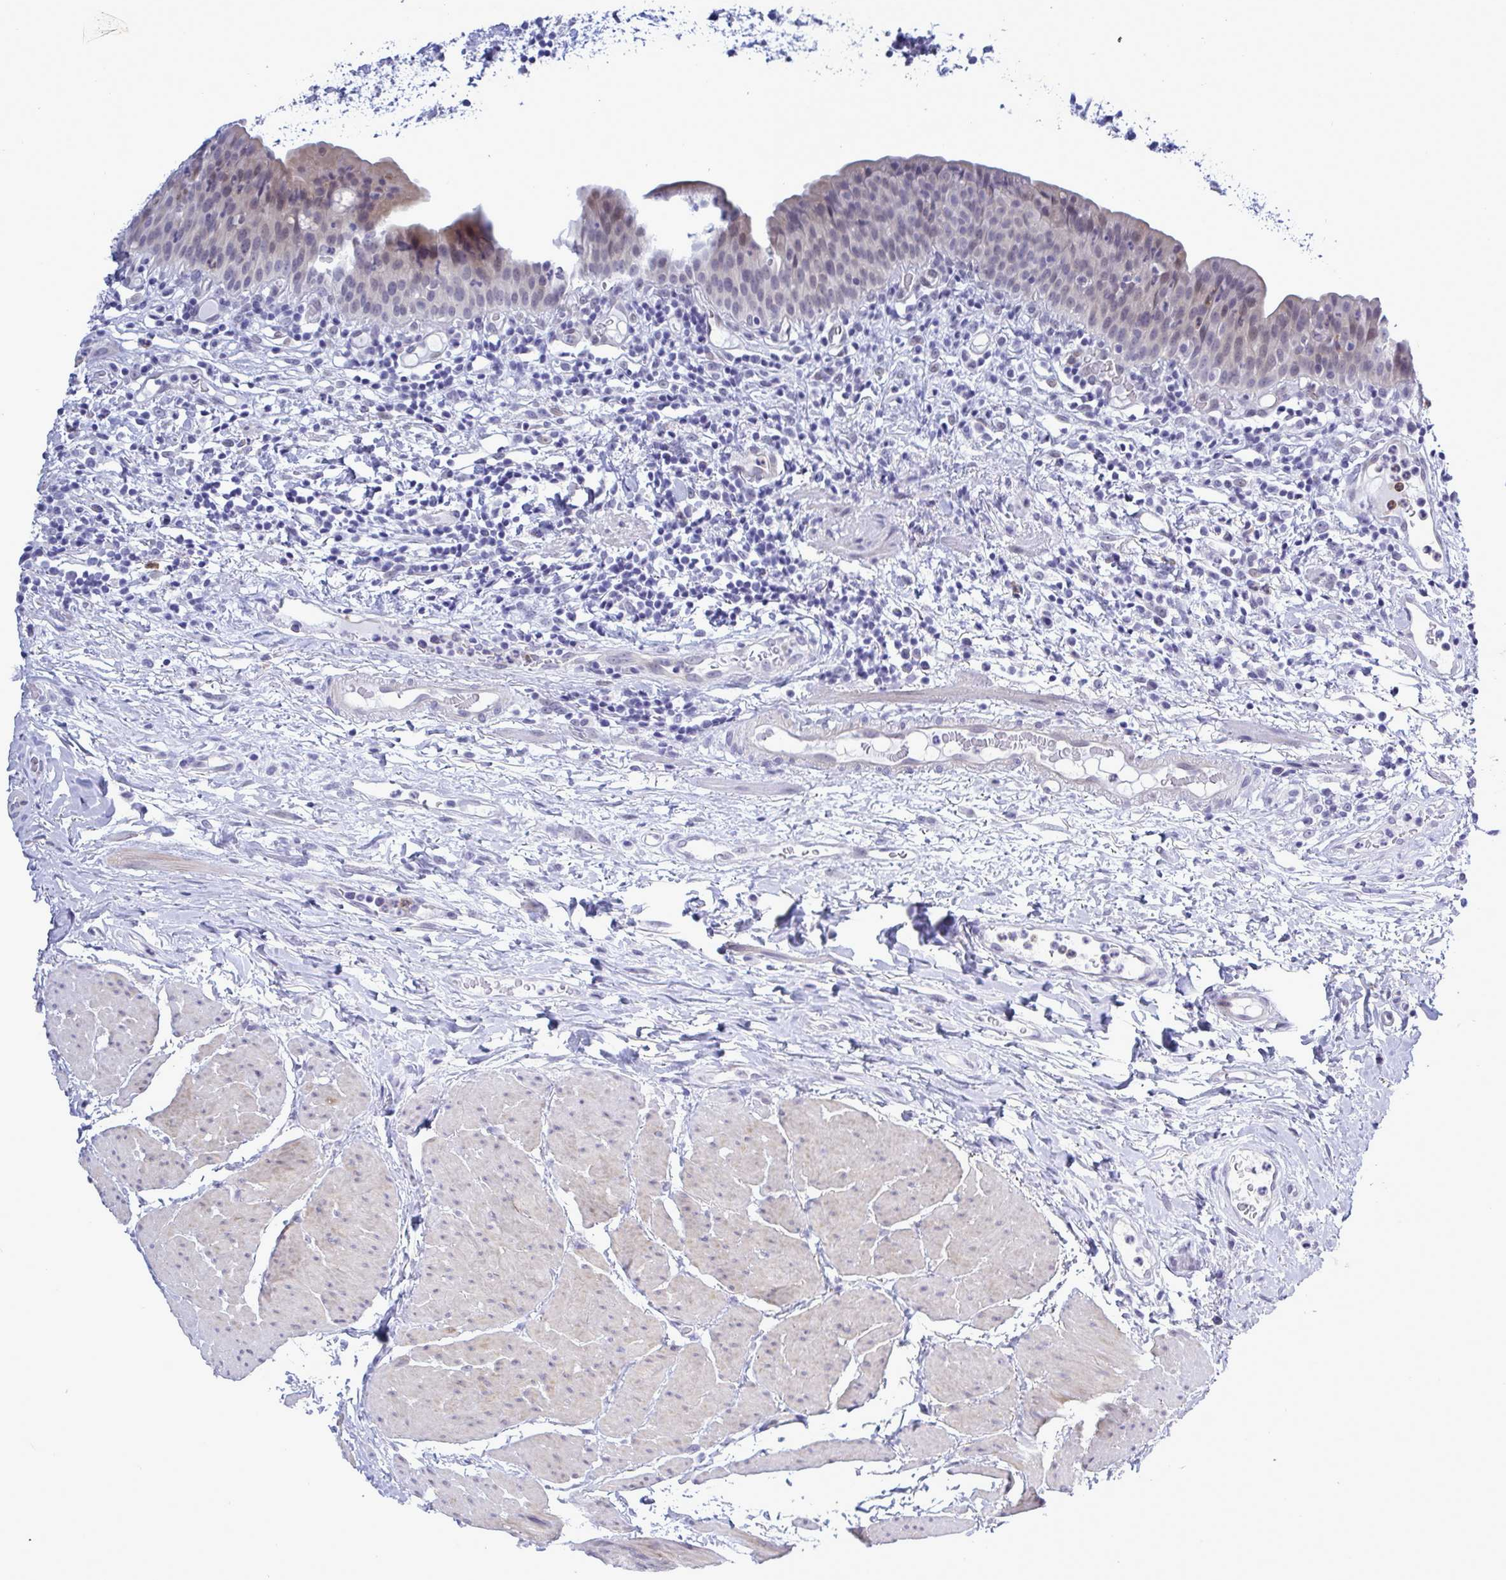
{"staining": {"intensity": "weak", "quantity": "25%-75%", "location": "nuclear"}, "tissue": "urinary bladder", "cell_type": "Urothelial cells", "image_type": "normal", "snomed": [{"axis": "morphology", "description": "Normal tissue, NOS"}, {"axis": "morphology", "description": "Inflammation, NOS"}, {"axis": "topography", "description": "Urinary bladder"}], "caption": "Urothelial cells display low levels of weak nuclear expression in about 25%-75% of cells in benign human urinary bladder.", "gene": "MFSD4A", "patient": {"sex": "male", "age": 57}}